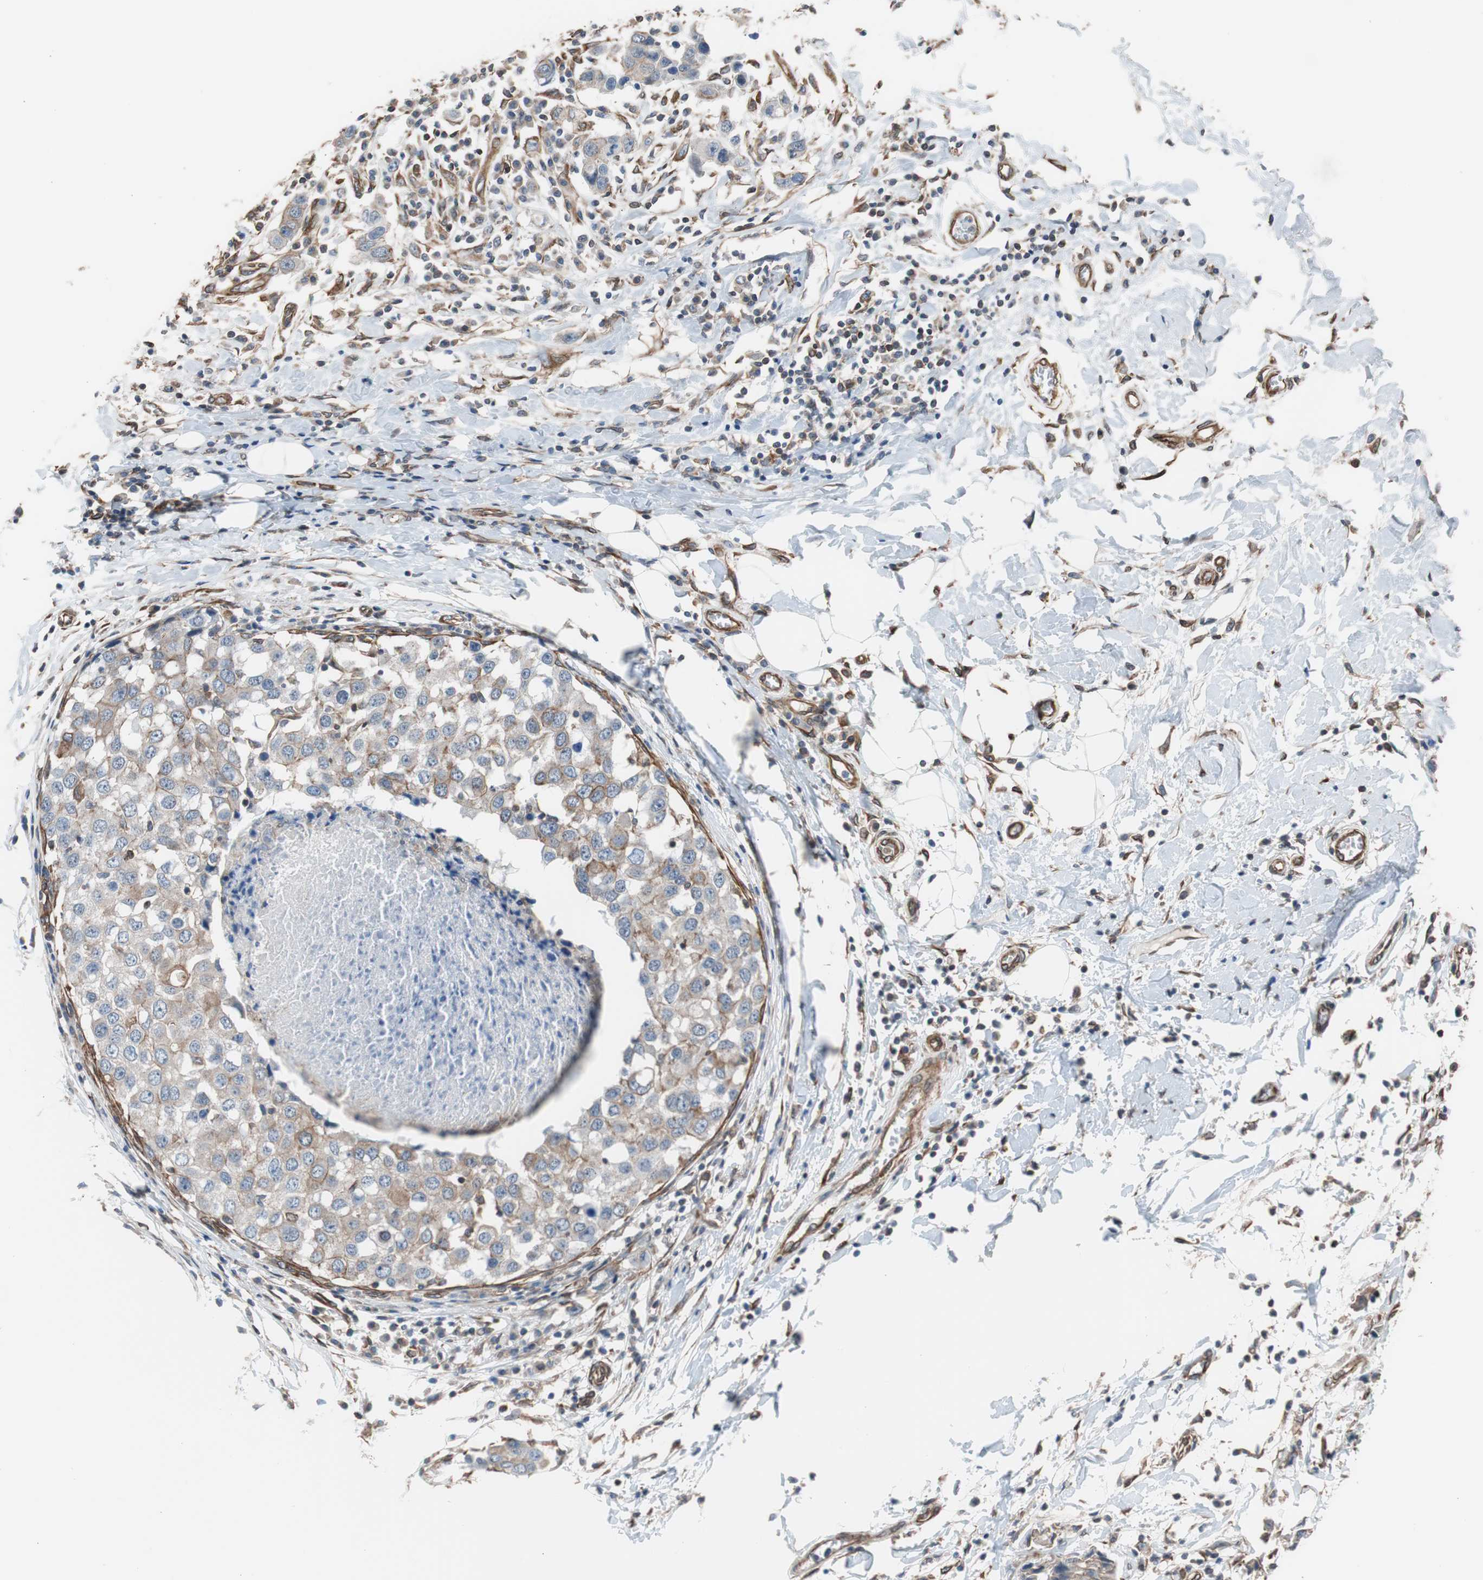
{"staining": {"intensity": "weak", "quantity": "25%-75%", "location": "cytoplasmic/membranous"}, "tissue": "breast cancer", "cell_type": "Tumor cells", "image_type": "cancer", "snomed": [{"axis": "morphology", "description": "Duct carcinoma"}, {"axis": "topography", "description": "Breast"}], "caption": "The photomicrograph displays staining of breast infiltrating ductal carcinoma, revealing weak cytoplasmic/membranous protein positivity (brown color) within tumor cells.", "gene": "KIF3B", "patient": {"sex": "female", "age": 27}}